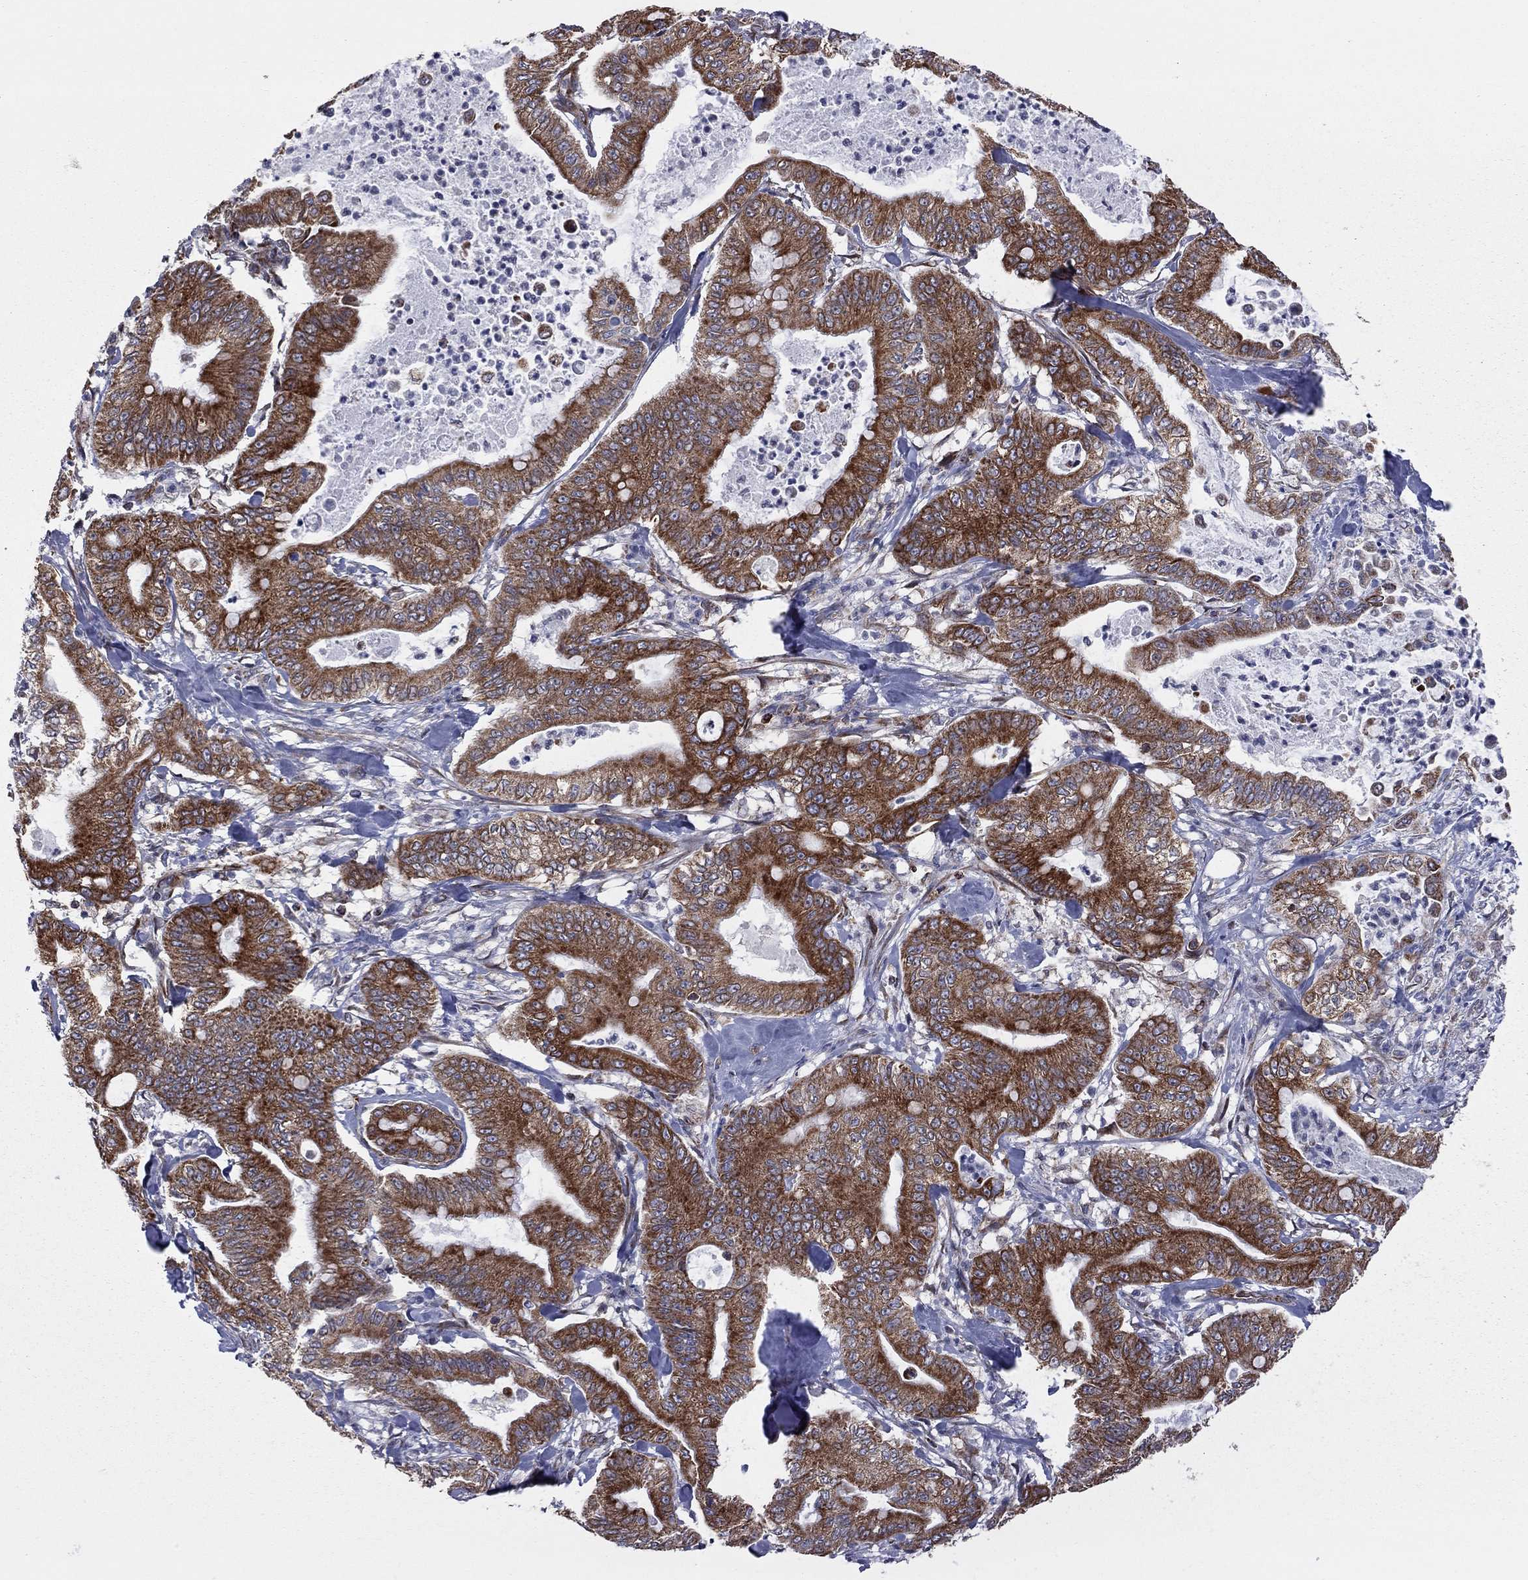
{"staining": {"intensity": "strong", "quantity": "25%-75%", "location": "cytoplasmic/membranous"}, "tissue": "pancreatic cancer", "cell_type": "Tumor cells", "image_type": "cancer", "snomed": [{"axis": "morphology", "description": "Adenocarcinoma, NOS"}, {"axis": "topography", "description": "Pancreas"}], "caption": "Pancreatic cancer (adenocarcinoma) stained for a protein reveals strong cytoplasmic/membranous positivity in tumor cells.", "gene": "CLPTM1", "patient": {"sex": "male", "age": 71}}